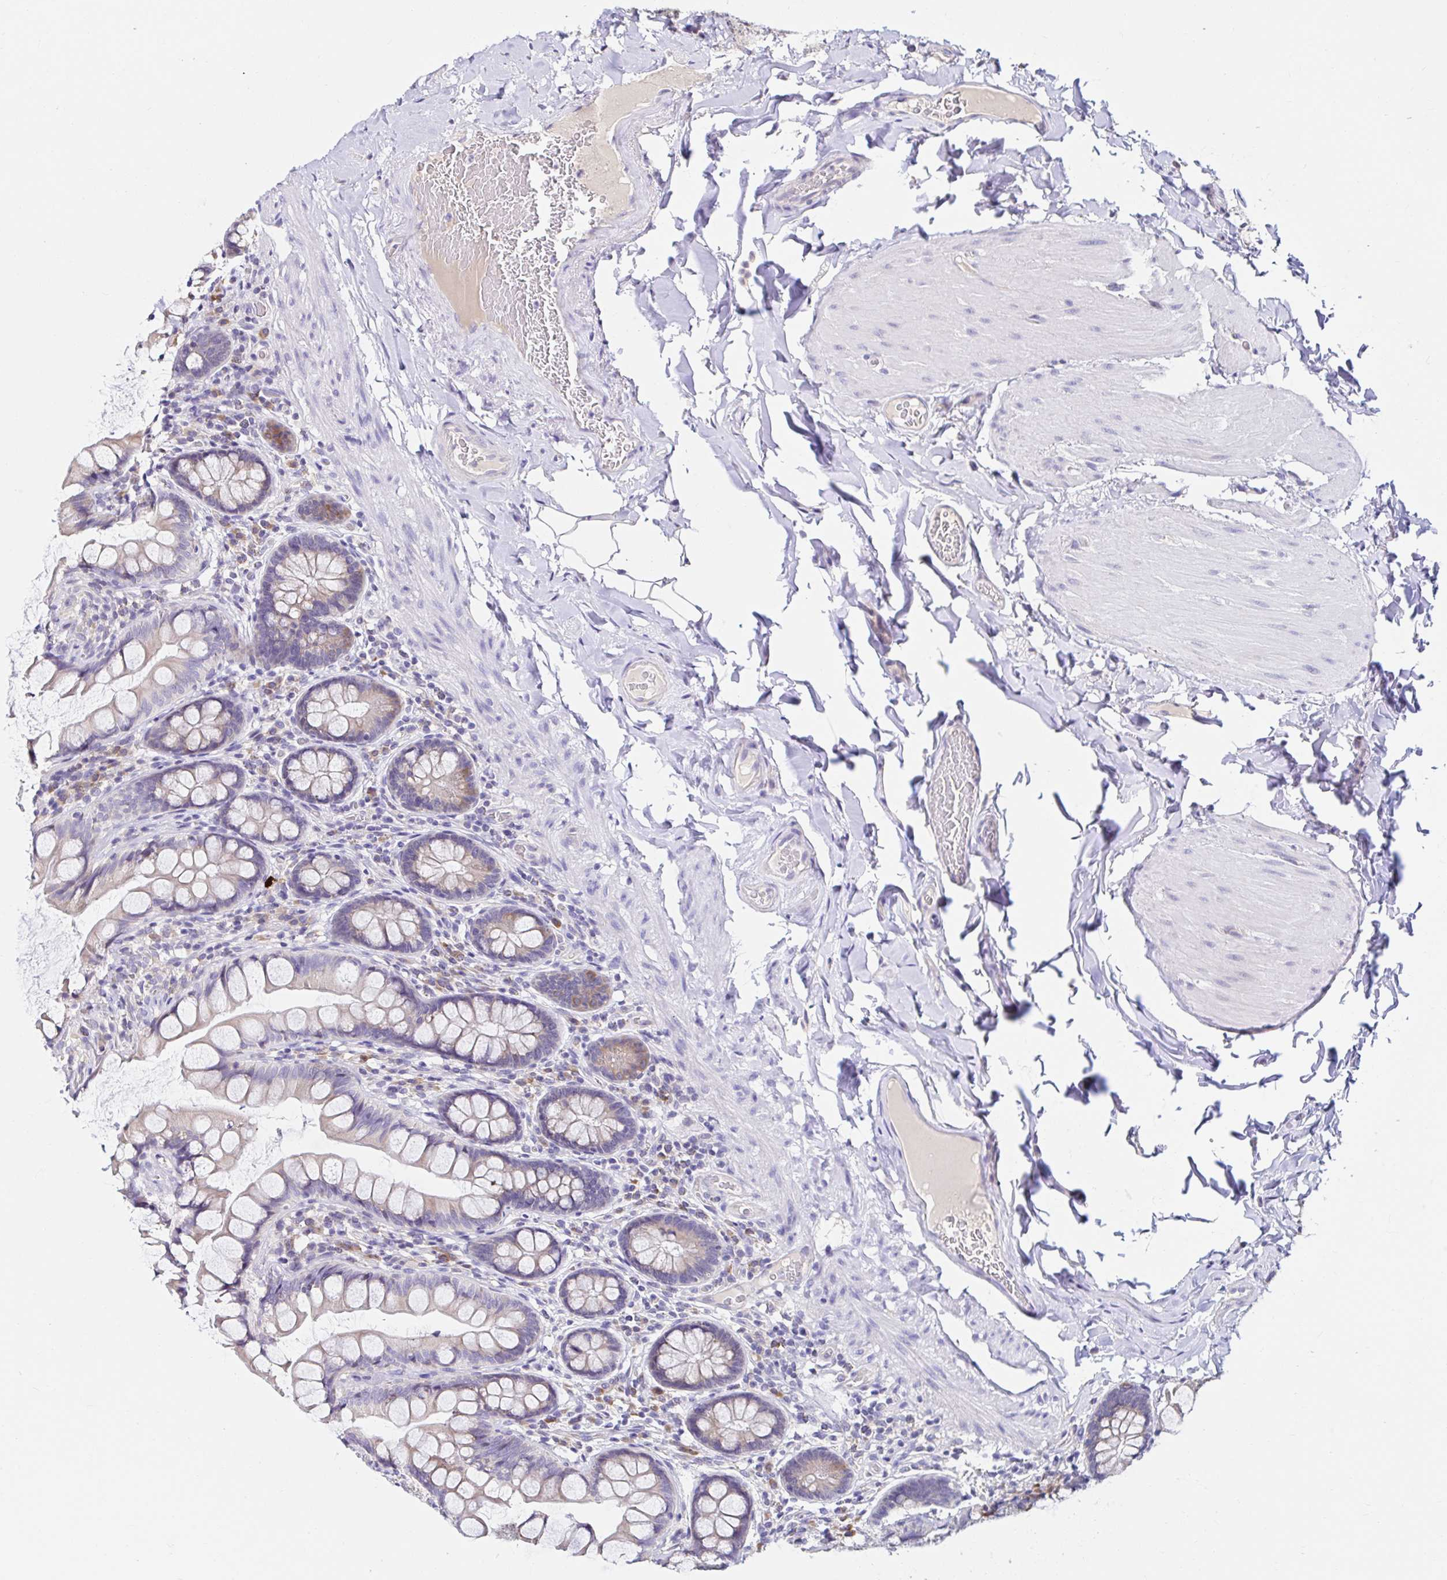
{"staining": {"intensity": "weak", "quantity": ">75%", "location": "cytoplasmic/membranous"}, "tissue": "small intestine", "cell_type": "Glandular cells", "image_type": "normal", "snomed": [{"axis": "morphology", "description": "Normal tissue, NOS"}, {"axis": "topography", "description": "Small intestine"}], "caption": "DAB immunohistochemical staining of unremarkable small intestine exhibits weak cytoplasmic/membranous protein staining in approximately >75% of glandular cells. (DAB (3,3'-diaminobenzidine) IHC with brightfield microscopy, high magnification).", "gene": "VSIG2", "patient": {"sex": "male", "age": 70}}